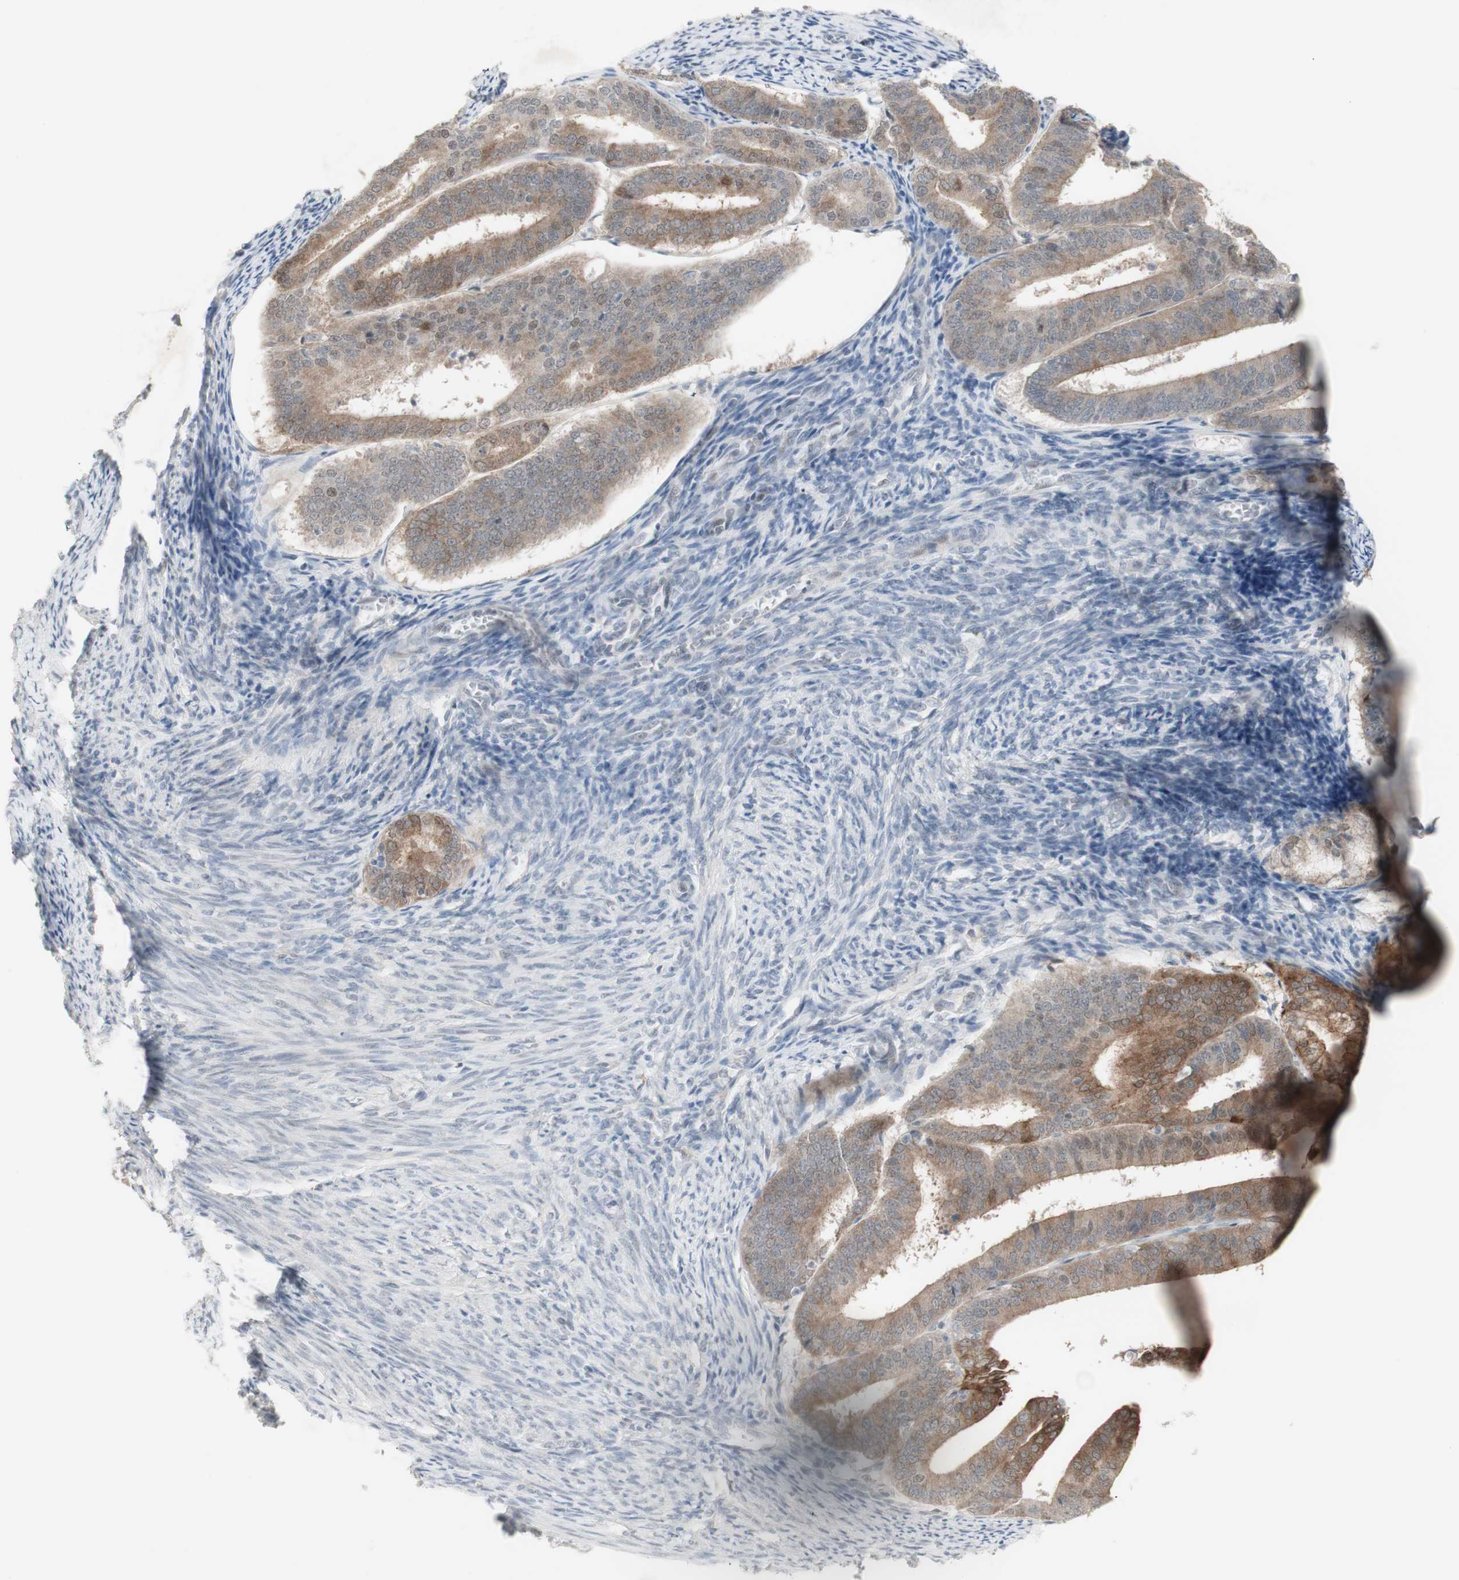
{"staining": {"intensity": "moderate", "quantity": ">75%", "location": "cytoplasmic/membranous"}, "tissue": "endometrial cancer", "cell_type": "Tumor cells", "image_type": "cancer", "snomed": [{"axis": "morphology", "description": "Adenocarcinoma, NOS"}, {"axis": "topography", "description": "Endometrium"}], "caption": "This is a histology image of immunohistochemistry staining of endometrial cancer (adenocarcinoma), which shows moderate expression in the cytoplasmic/membranous of tumor cells.", "gene": "C1orf116", "patient": {"sex": "female", "age": 63}}